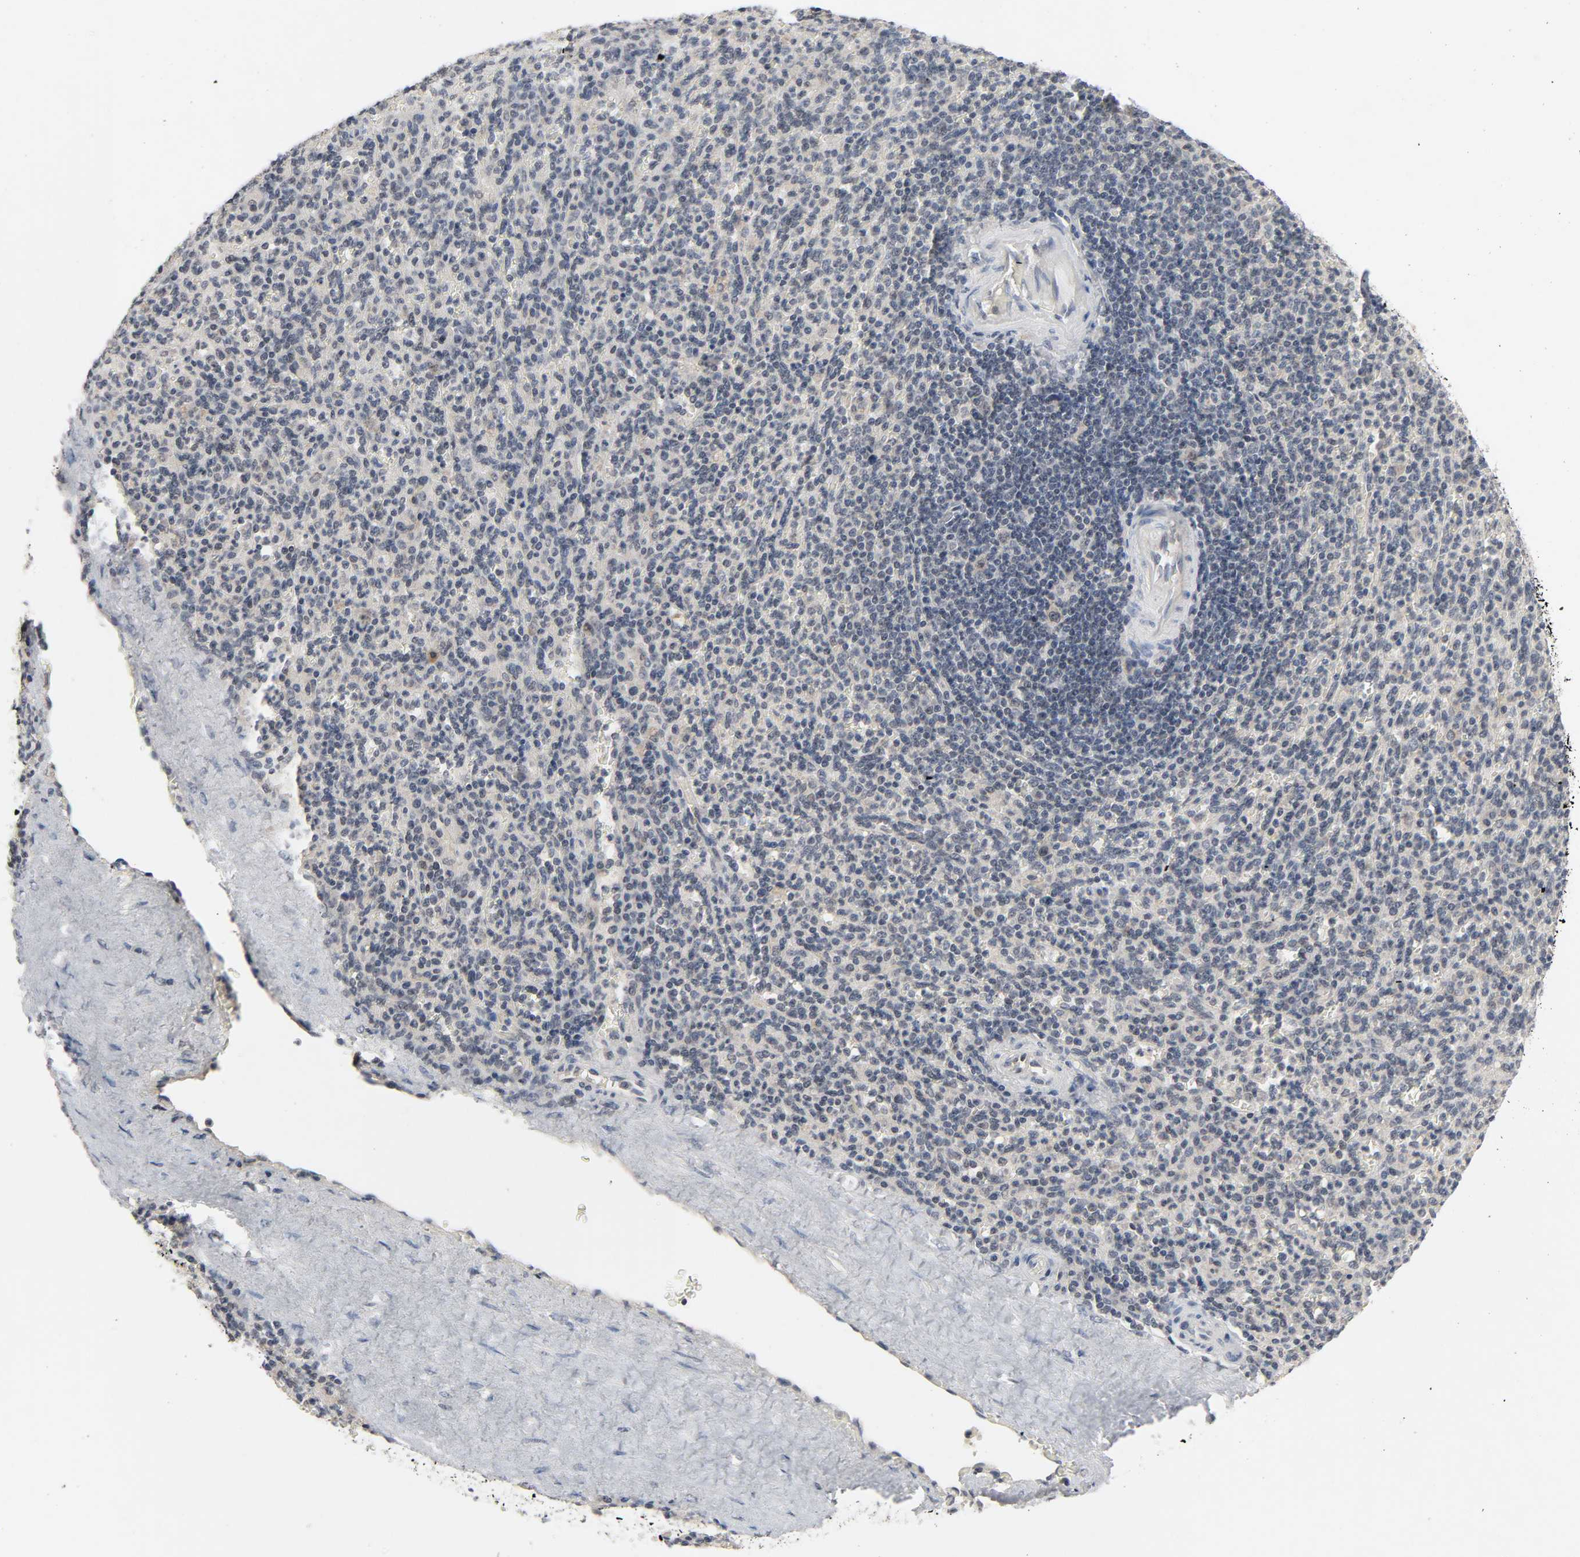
{"staining": {"intensity": "negative", "quantity": "none", "location": "none"}, "tissue": "spleen", "cell_type": "Cells in red pulp", "image_type": "normal", "snomed": [{"axis": "morphology", "description": "Normal tissue, NOS"}, {"axis": "topography", "description": "Spleen"}], "caption": "A micrograph of human spleen is negative for staining in cells in red pulp. (Immunohistochemistry (ihc), brightfield microscopy, high magnification).", "gene": "MAPKAPK5", "patient": {"sex": "male", "age": 36}}